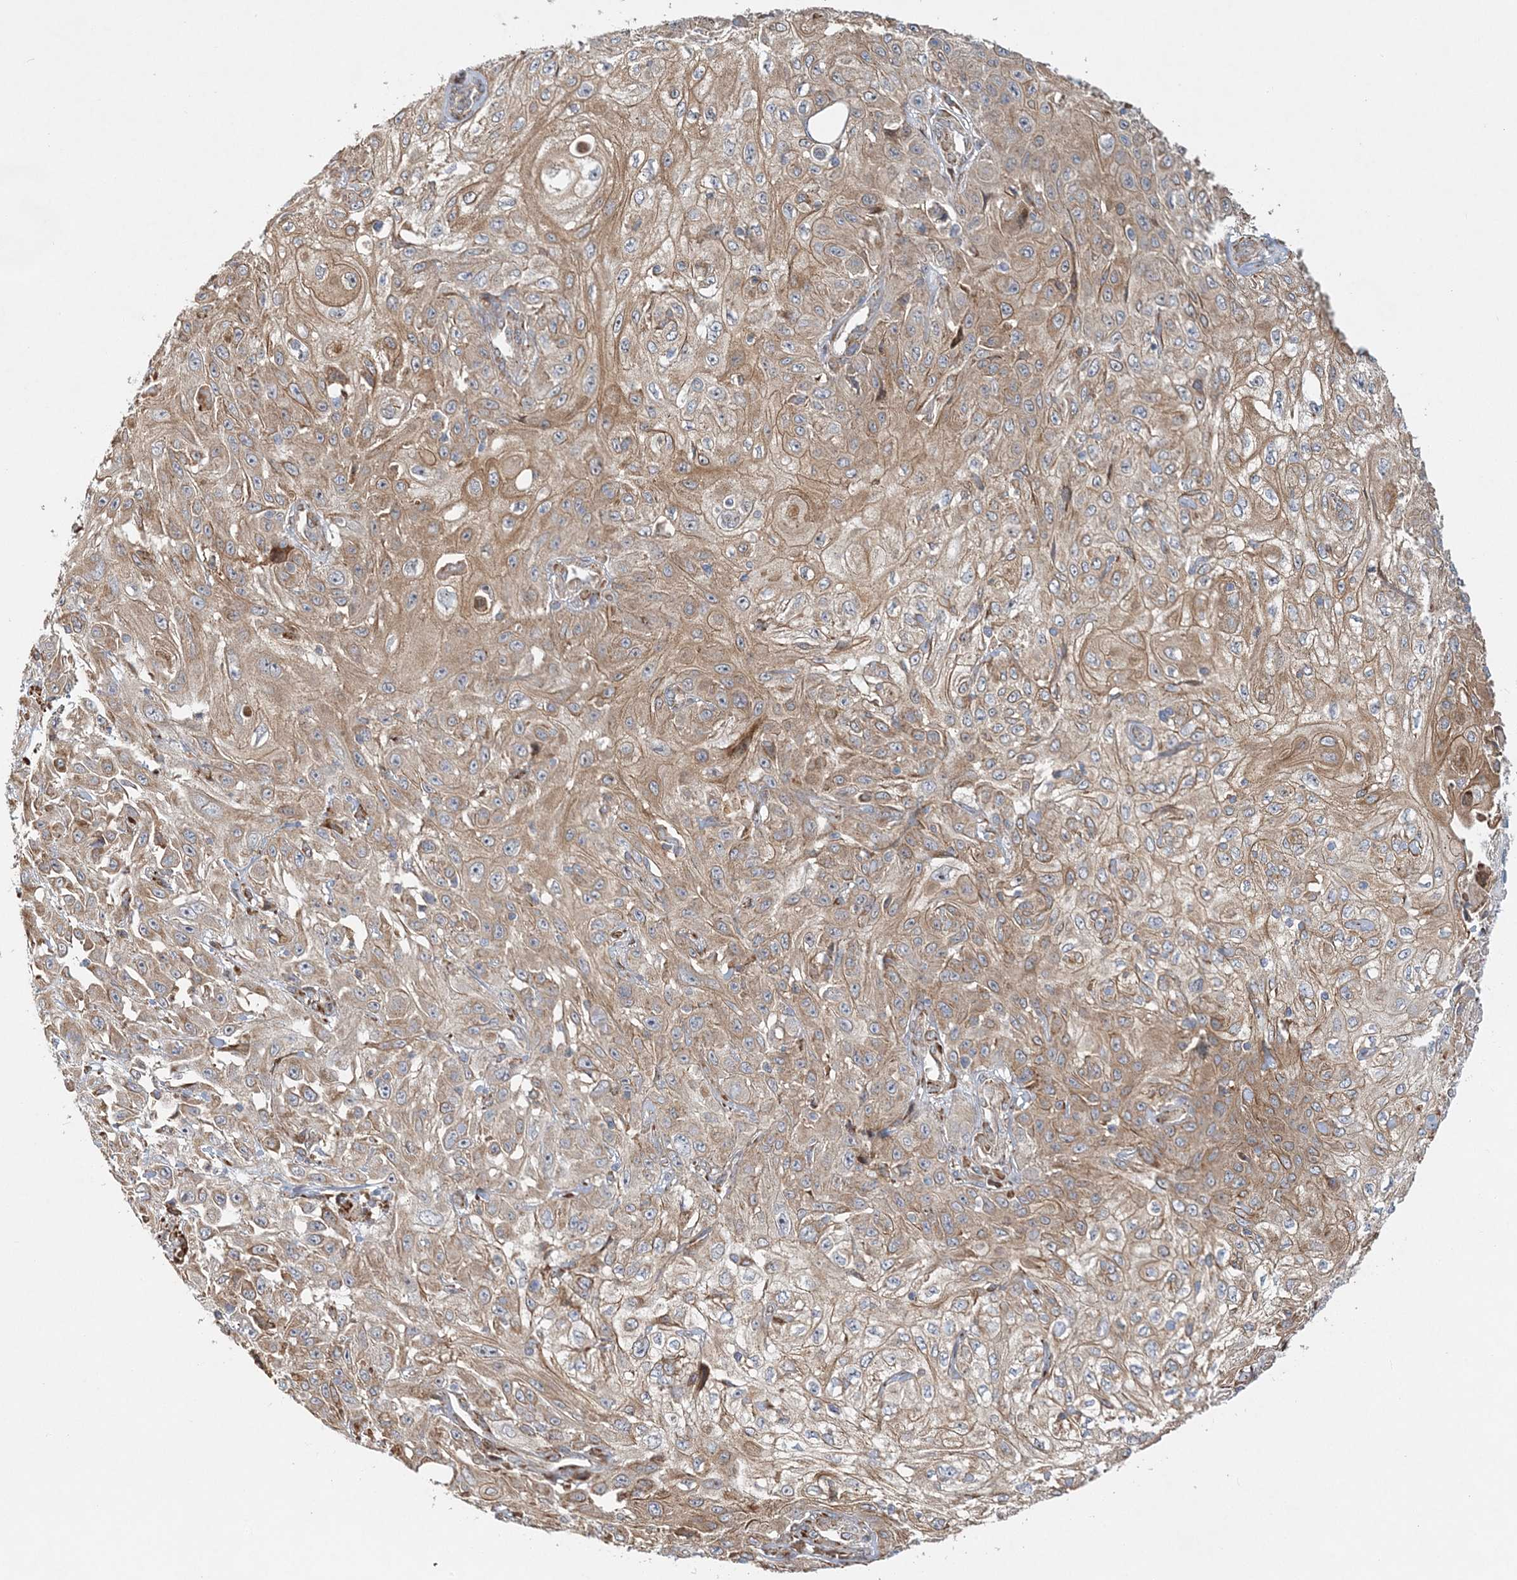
{"staining": {"intensity": "moderate", "quantity": ">75%", "location": "cytoplasmic/membranous"}, "tissue": "skin cancer", "cell_type": "Tumor cells", "image_type": "cancer", "snomed": [{"axis": "morphology", "description": "Squamous cell carcinoma, NOS"}, {"axis": "morphology", "description": "Squamous cell carcinoma, metastatic, NOS"}, {"axis": "topography", "description": "Skin"}, {"axis": "topography", "description": "Lymph node"}], "caption": "A high-resolution image shows immunohistochemistry (IHC) staining of skin cancer (squamous cell carcinoma), which reveals moderate cytoplasmic/membranous staining in approximately >75% of tumor cells. The protein of interest is shown in brown color, while the nuclei are stained blue.", "gene": "ZFYVE16", "patient": {"sex": "male", "age": 75}}